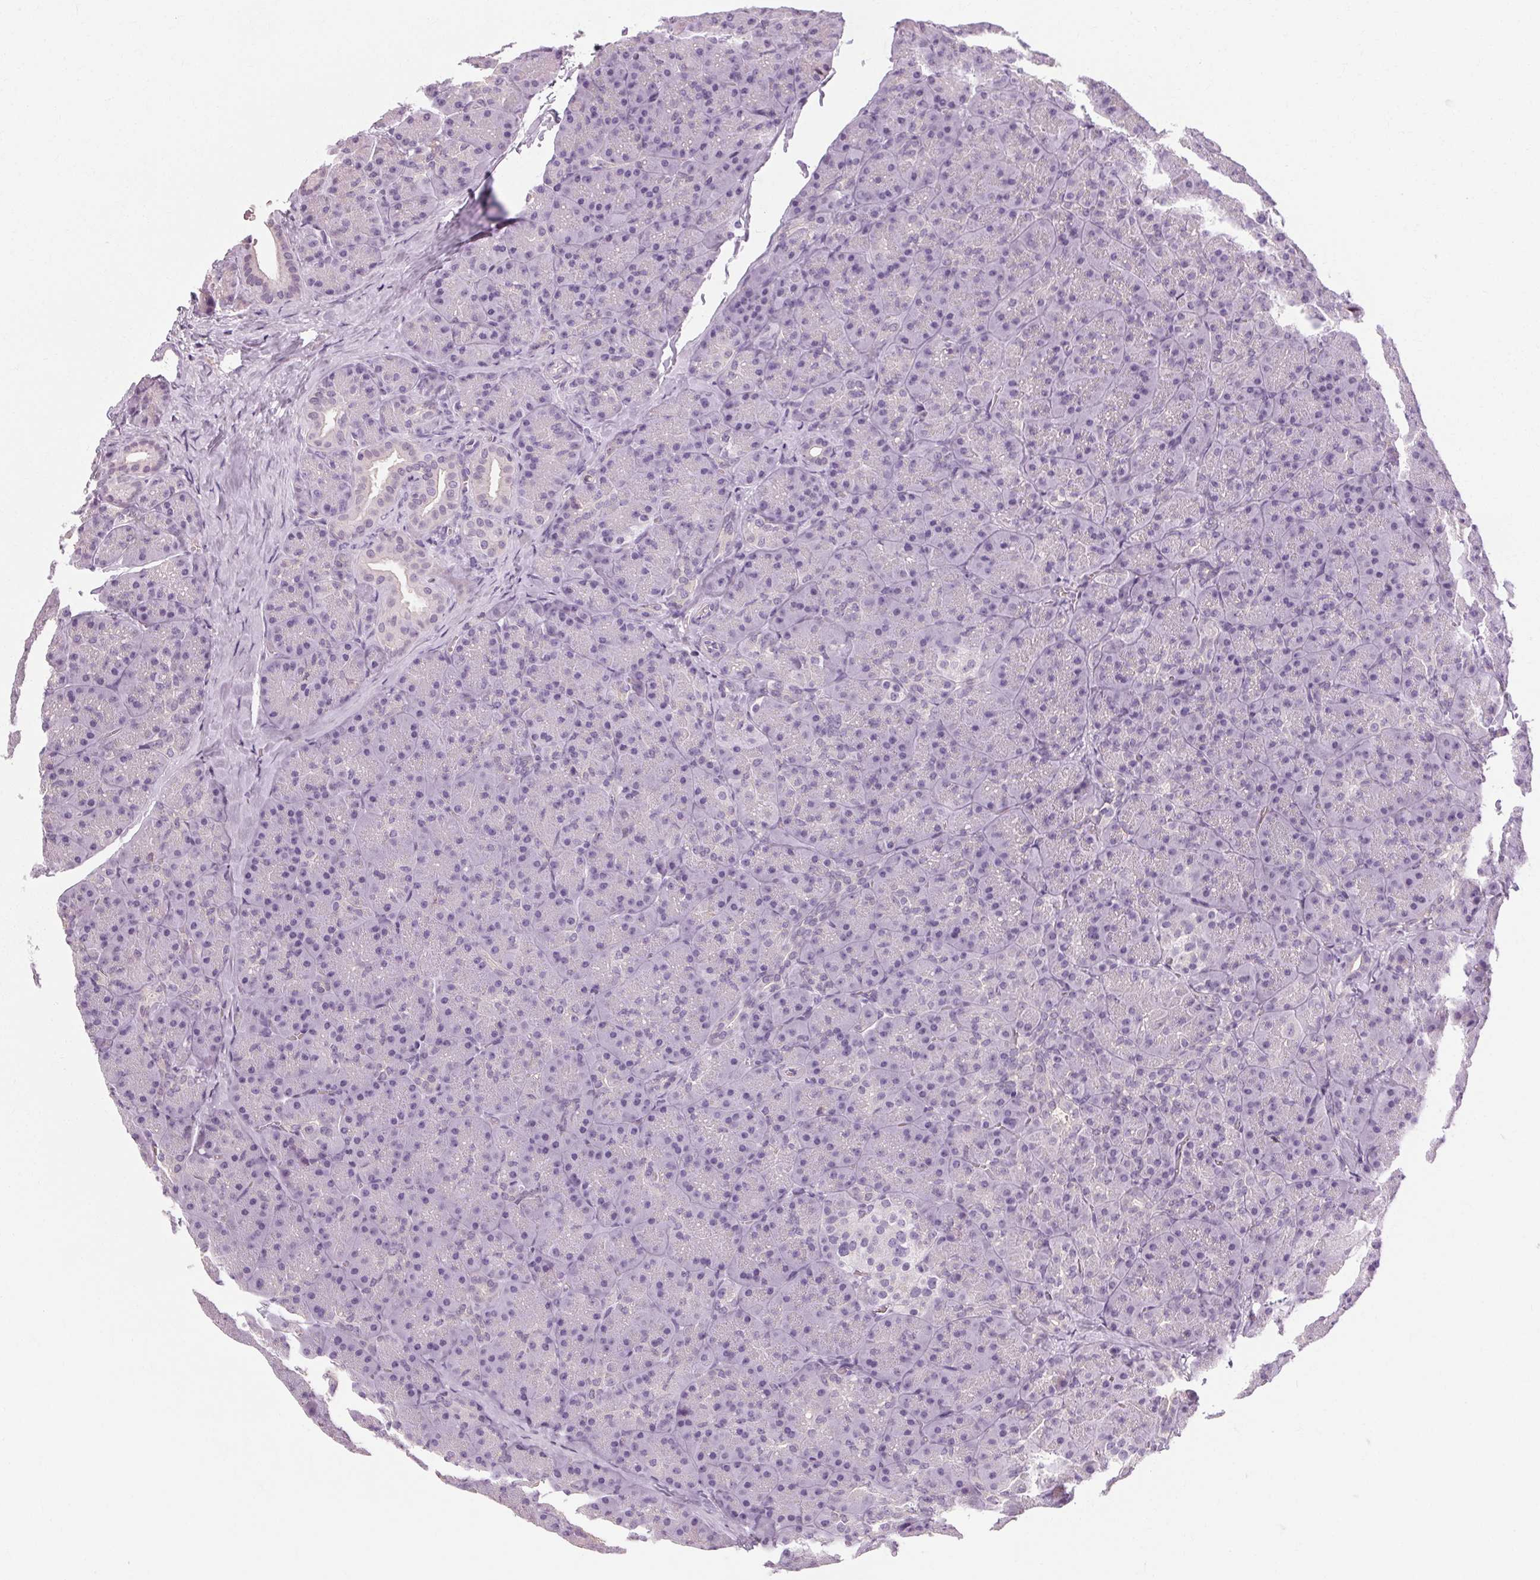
{"staining": {"intensity": "negative", "quantity": "none", "location": "none"}, "tissue": "pancreas", "cell_type": "Exocrine glandular cells", "image_type": "normal", "snomed": [{"axis": "morphology", "description": "Normal tissue, NOS"}, {"axis": "topography", "description": "Pancreas"}], "caption": "The image exhibits no staining of exocrine glandular cells in benign pancreas.", "gene": "POMC", "patient": {"sex": "male", "age": 57}}